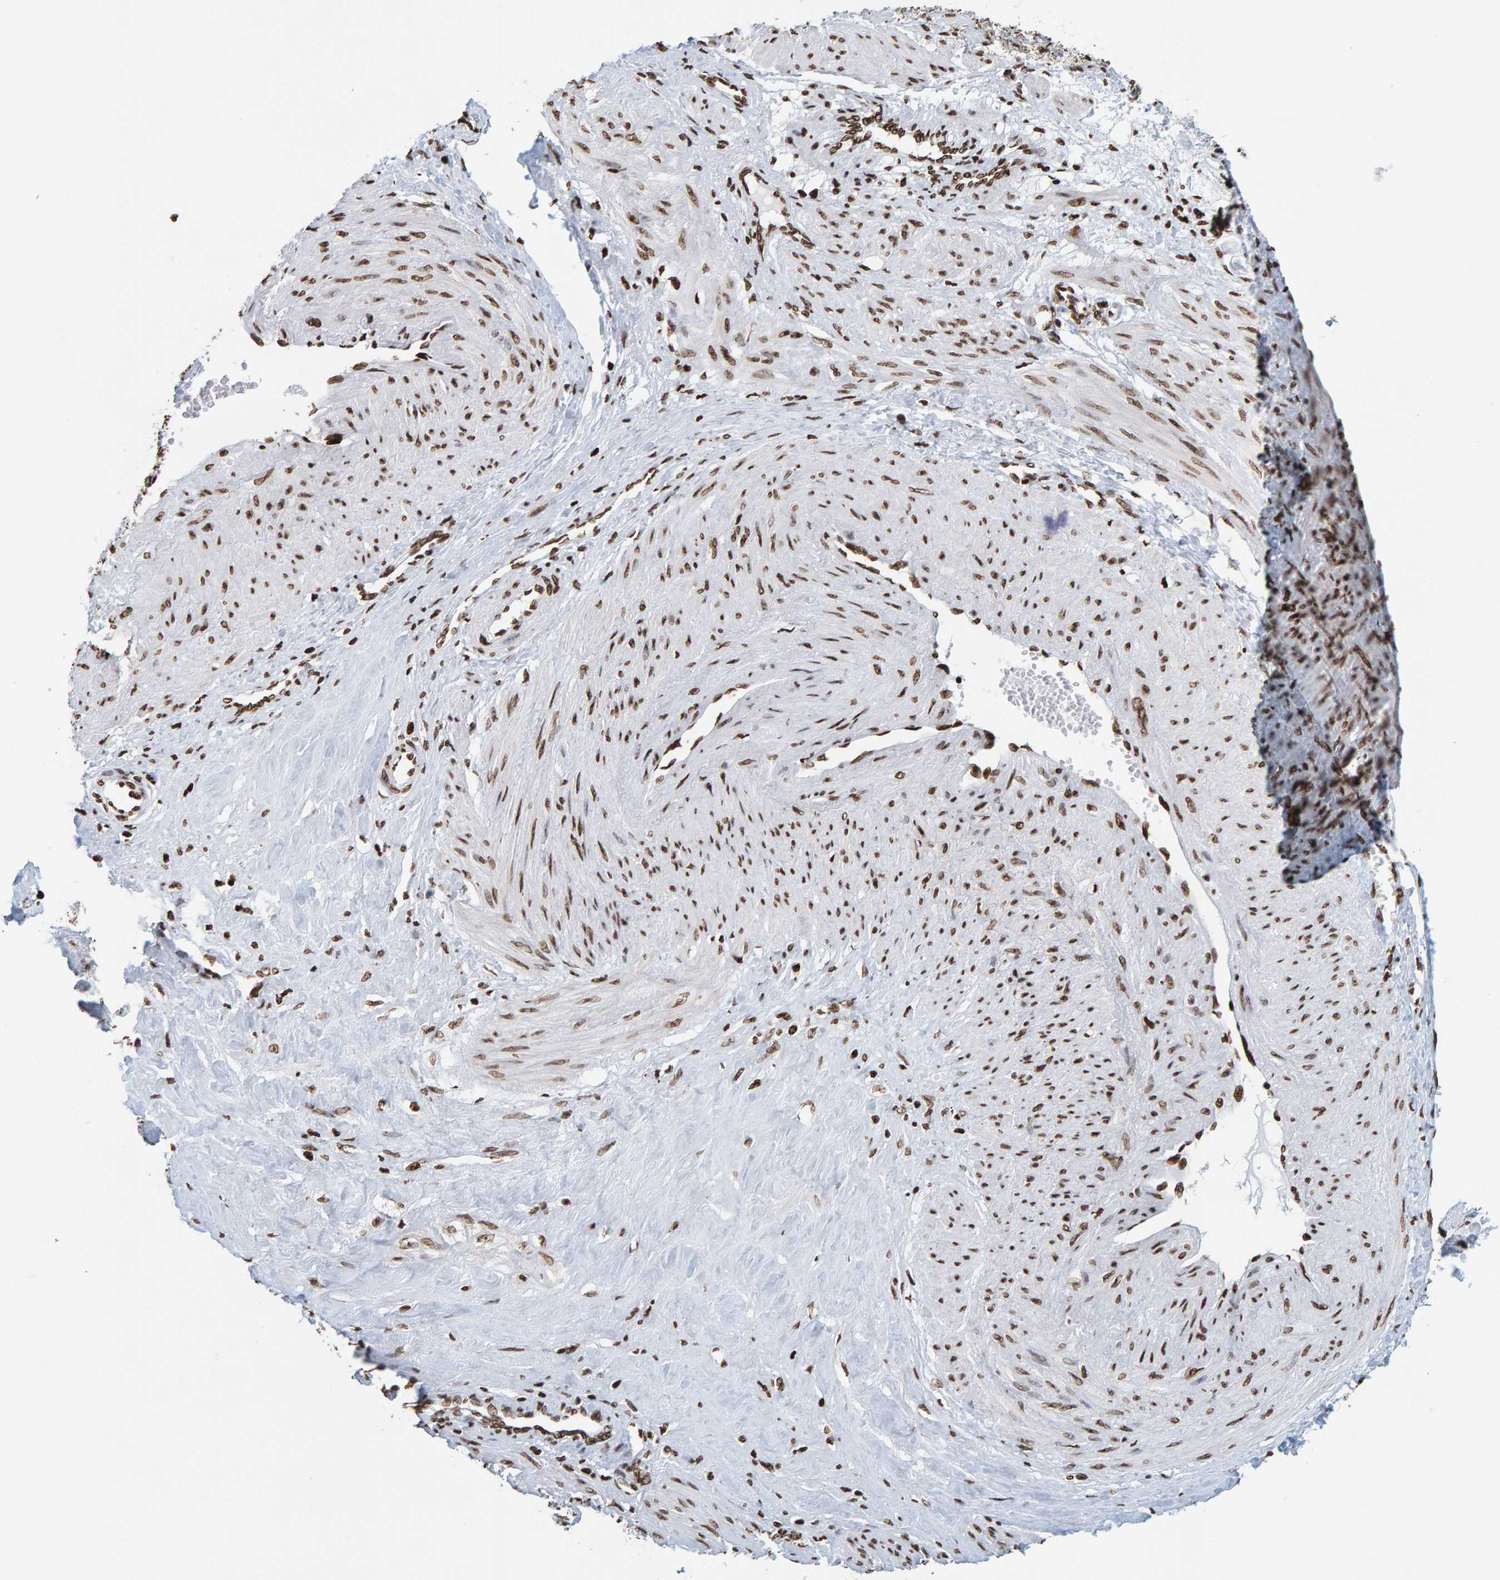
{"staining": {"intensity": "moderate", "quantity": ">75%", "location": "nuclear"}, "tissue": "smooth muscle", "cell_type": "Smooth muscle cells", "image_type": "normal", "snomed": [{"axis": "morphology", "description": "Normal tissue, NOS"}, {"axis": "topography", "description": "Endometrium"}], "caption": "Smooth muscle cells exhibit medium levels of moderate nuclear expression in approximately >75% of cells in unremarkable human smooth muscle. (DAB (3,3'-diaminobenzidine) IHC, brown staining for protein, blue staining for nuclei).", "gene": "BRF2", "patient": {"sex": "female", "age": 33}}